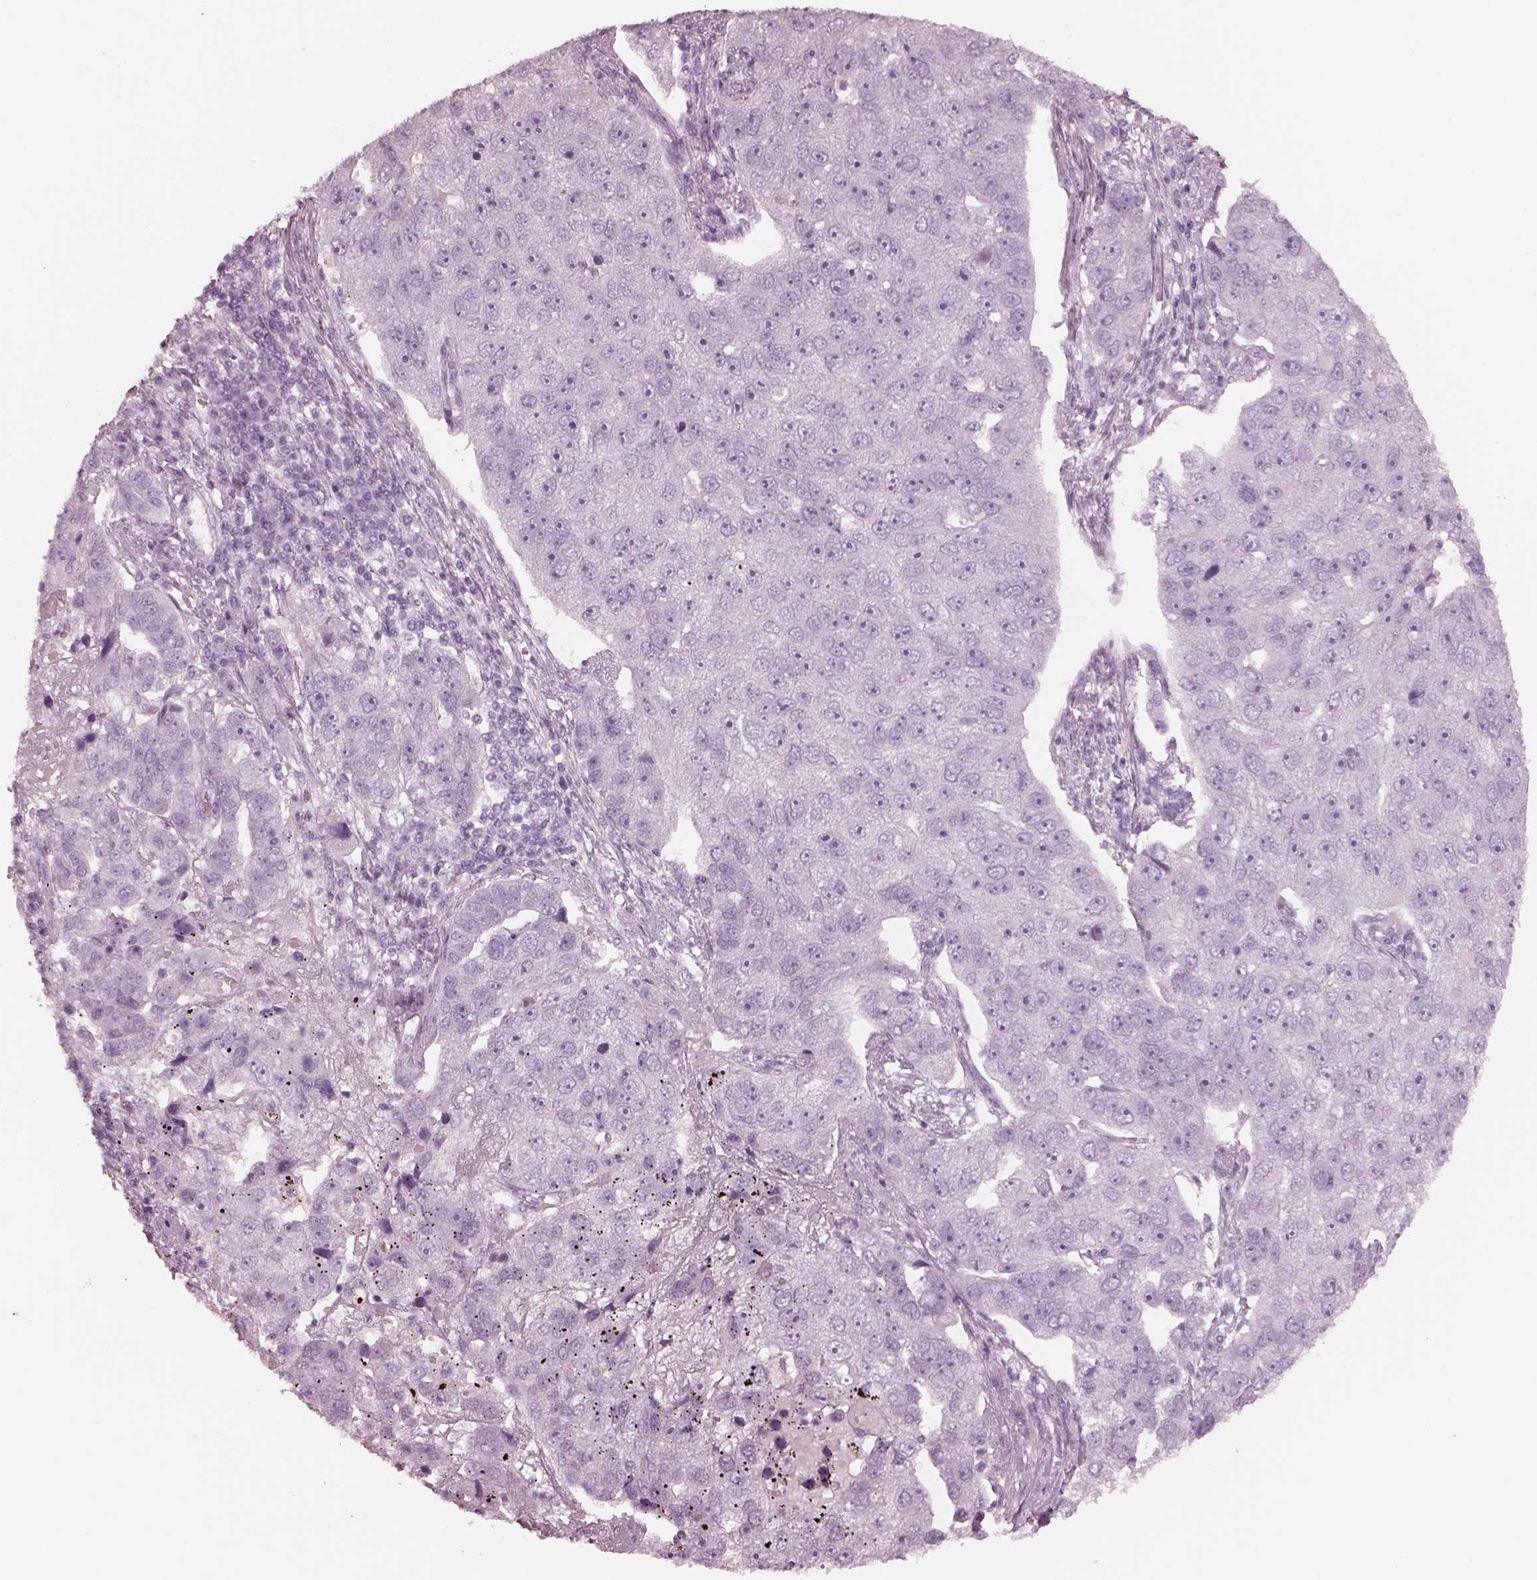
{"staining": {"intensity": "negative", "quantity": "none", "location": "none"}, "tissue": "pancreatic cancer", "cell_type": "Tumor cells", "image_type": "cancer", "snomed": [{"axis": "morphology", "description": "Adenocarcinoma, NOS"}, {"axis": "topography", "description": "Pancreas"}], "caption": "Immunohistochemical staining of adenocarcinoma (pancreatic) shows no significant positivity in tumor cells.", "gene": "RSPH9", "patient": {"sex": "female", "age": 61}}